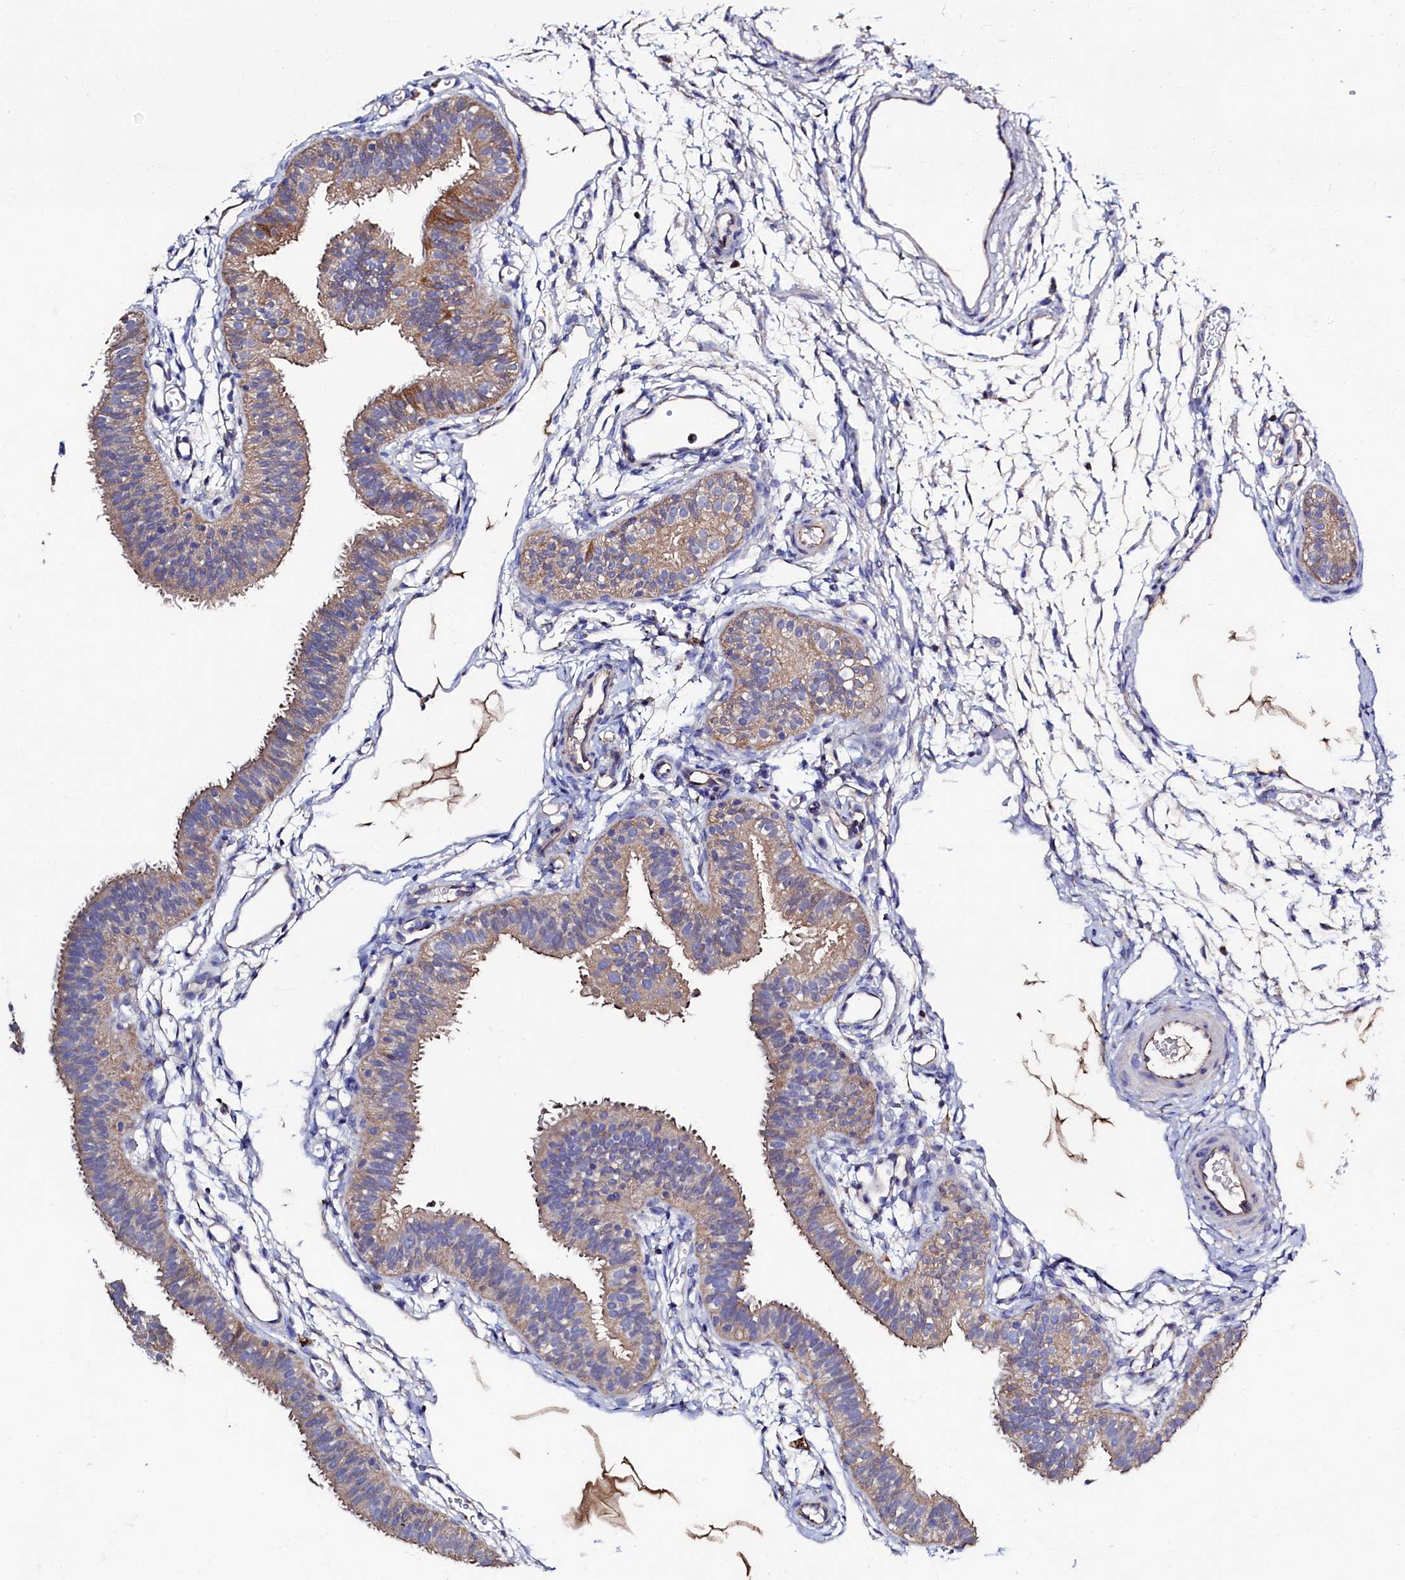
{"staining": {"intensity": "weak", "quantity": ">75%", "location": "cytoplasmic/membranous"}, "tissue": "fallopian tube", "cell_type": "Glandular cells", "image_type": "normal", "snomed": [{"axis": "morphology", "description": "Normal tissue, NOS"}, {"axis": "topography", "description": "Fallopian tube"}], "caption": "Benign fallopian tube reveals weak cytoplasmic/membranous expression in about >75% of glandular cells (brown staining indicates protein expression, while blue staining denotes nuclei)..", "gene": "TK2", "patient": {"sex": "female", "age": 35}}